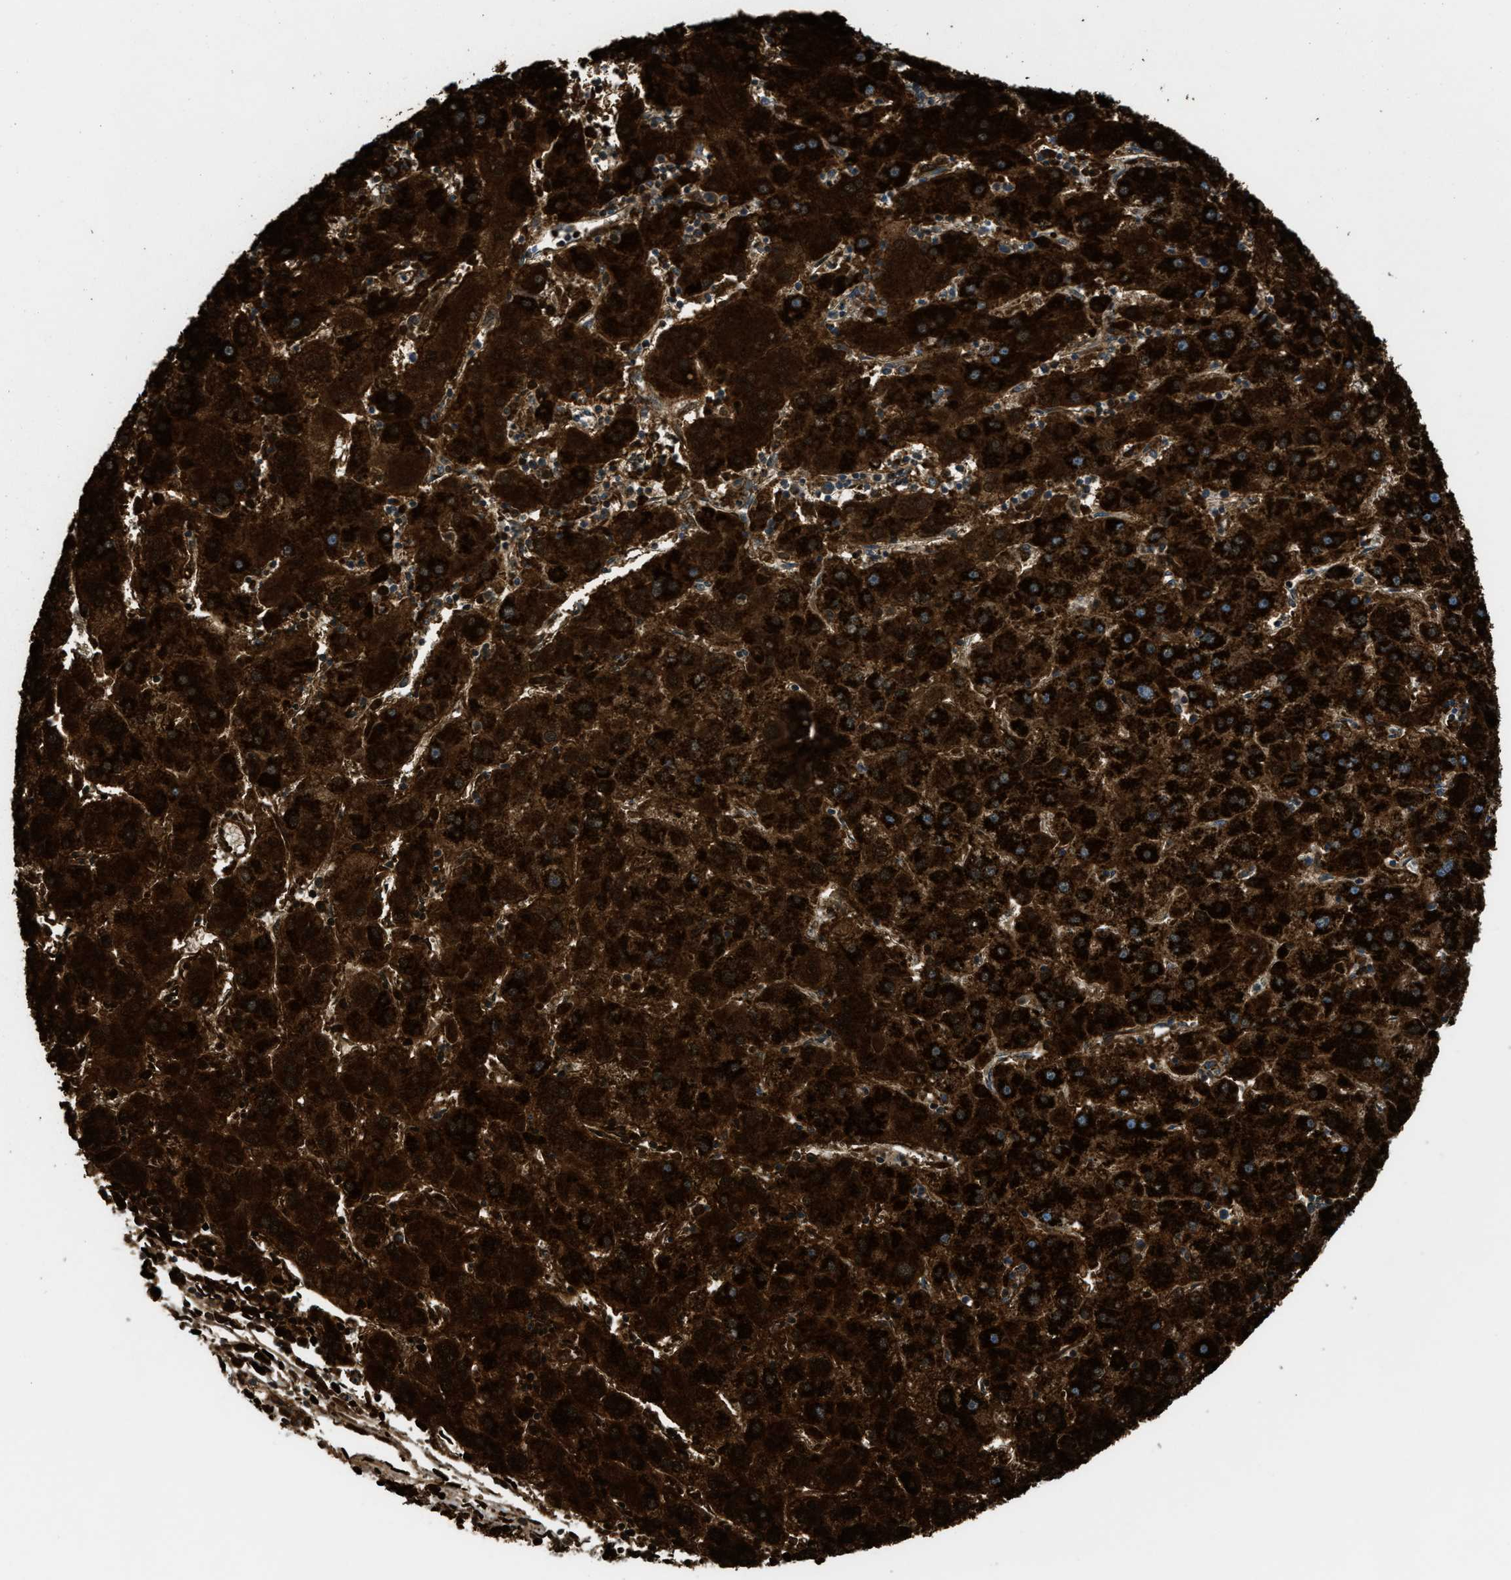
{"staining": {"intensity": "strong", "quantity": ">75%", "location": "cytoplasmic/membranous"}, "tissue": "liver cancer", "cell_type": "Tumor cells", "image_type": "cancer", "snomed": [{"axis": "morphology", "description": "Carcinoma, Hepatocellular, NOS"}, {"axis": "topography", "description": "Liver"}], "caption": "Immunohistochemical staining of human liver cancer displays high levels of strong cytoplasmic/membranous expression in approximately >75% of tumor cells. Immunohistochemistry (ihc) stains the protein in brown and the nuclei are stained blue.", "gene": "ECHS1", "patient": {"sex": "male", "age": 72}}